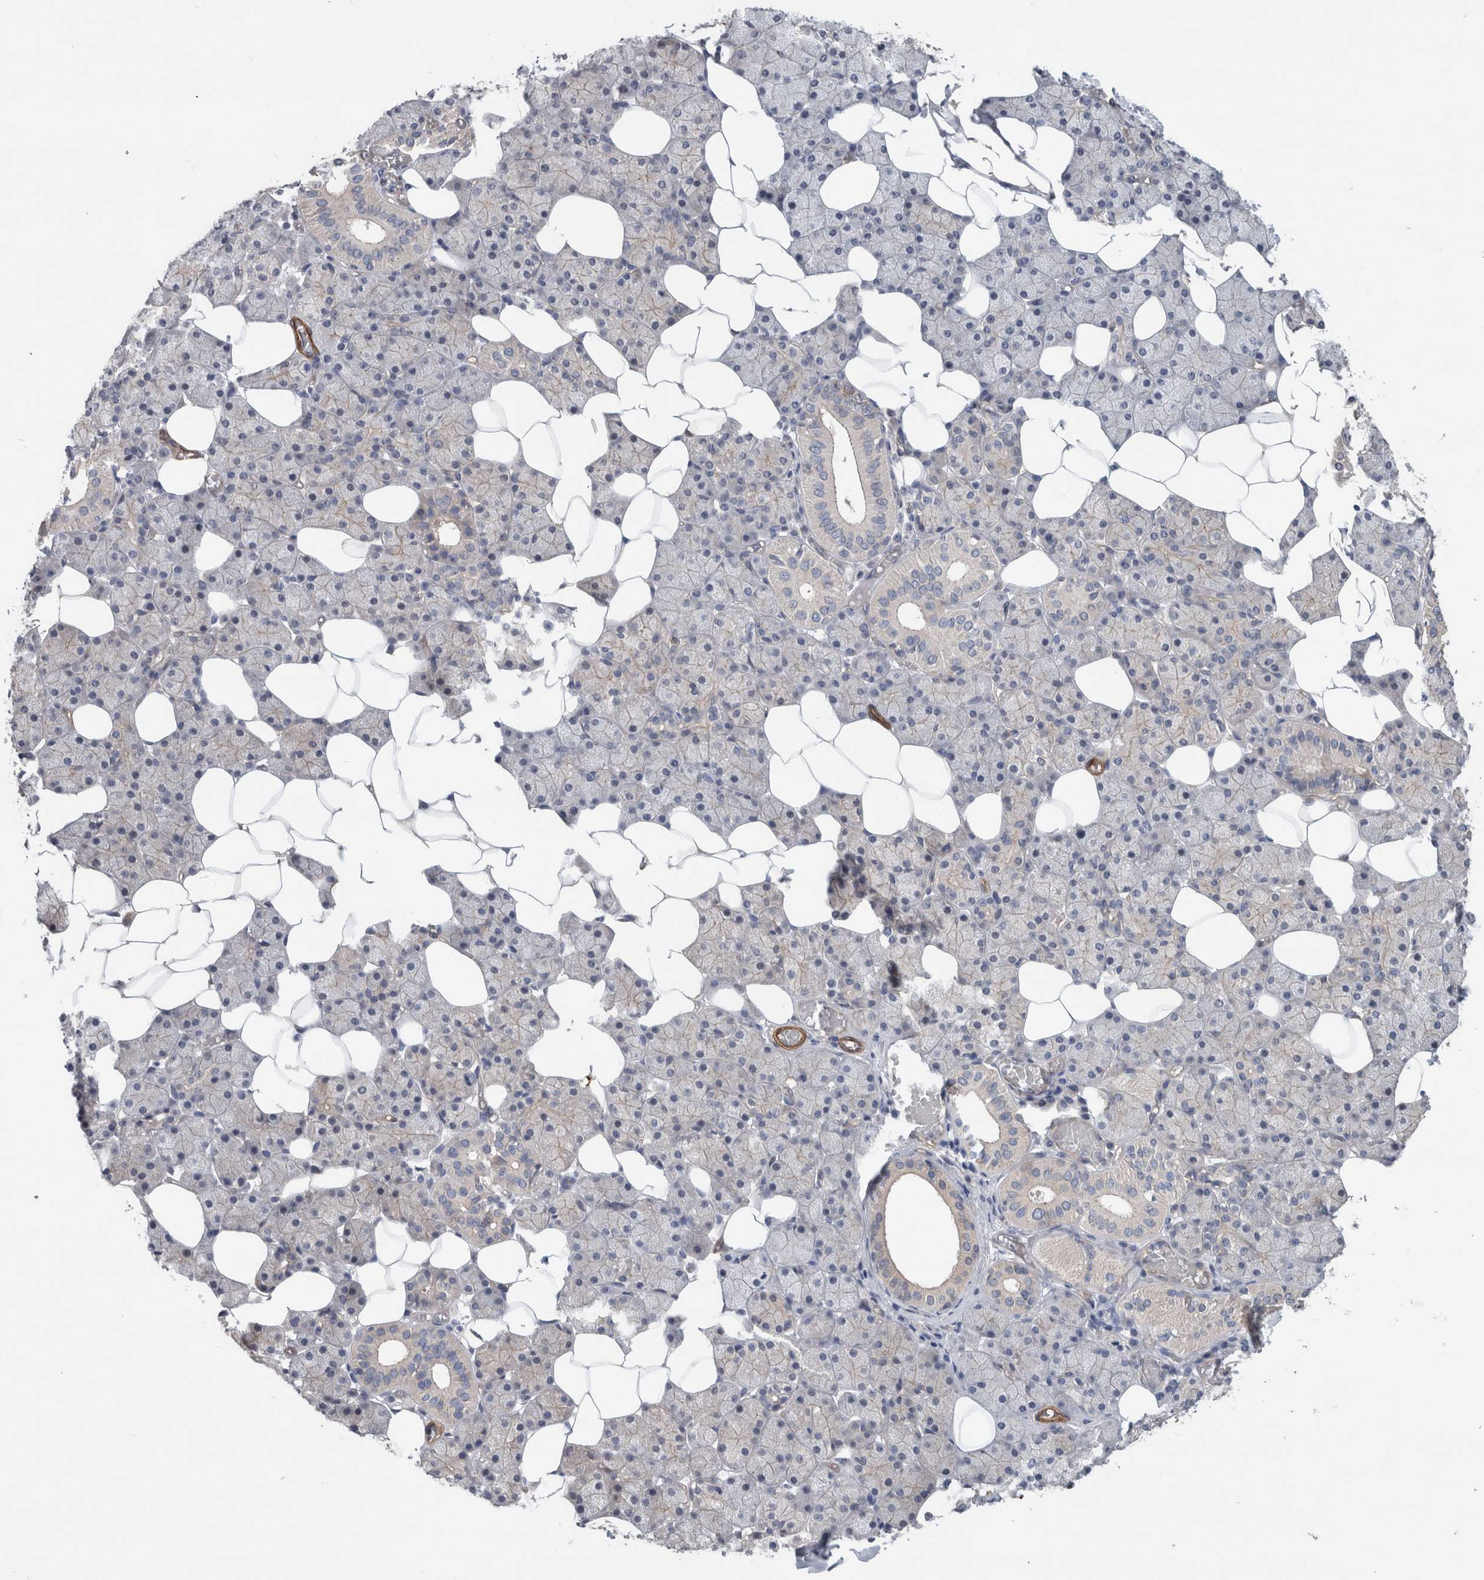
{"staining": {"intensity": "weak", "quantity": "<25%", "location": "cytoplasmic/membranous"}, "tissue": "salivary gland", "cell_type": "Glandular cells", "image_type": "normal", "snomed": [{"axis": "morphology", "description": "Normal tissue, NOS"}, {"axis": "topography", "description": "Salivary gland"}], "caption": "Immunohistochemical staining of normal human salivary gland reveals no significant positivity in glandular cells.", "gene": "BCAM", "patient": {"sex": "female", "age": 33}}